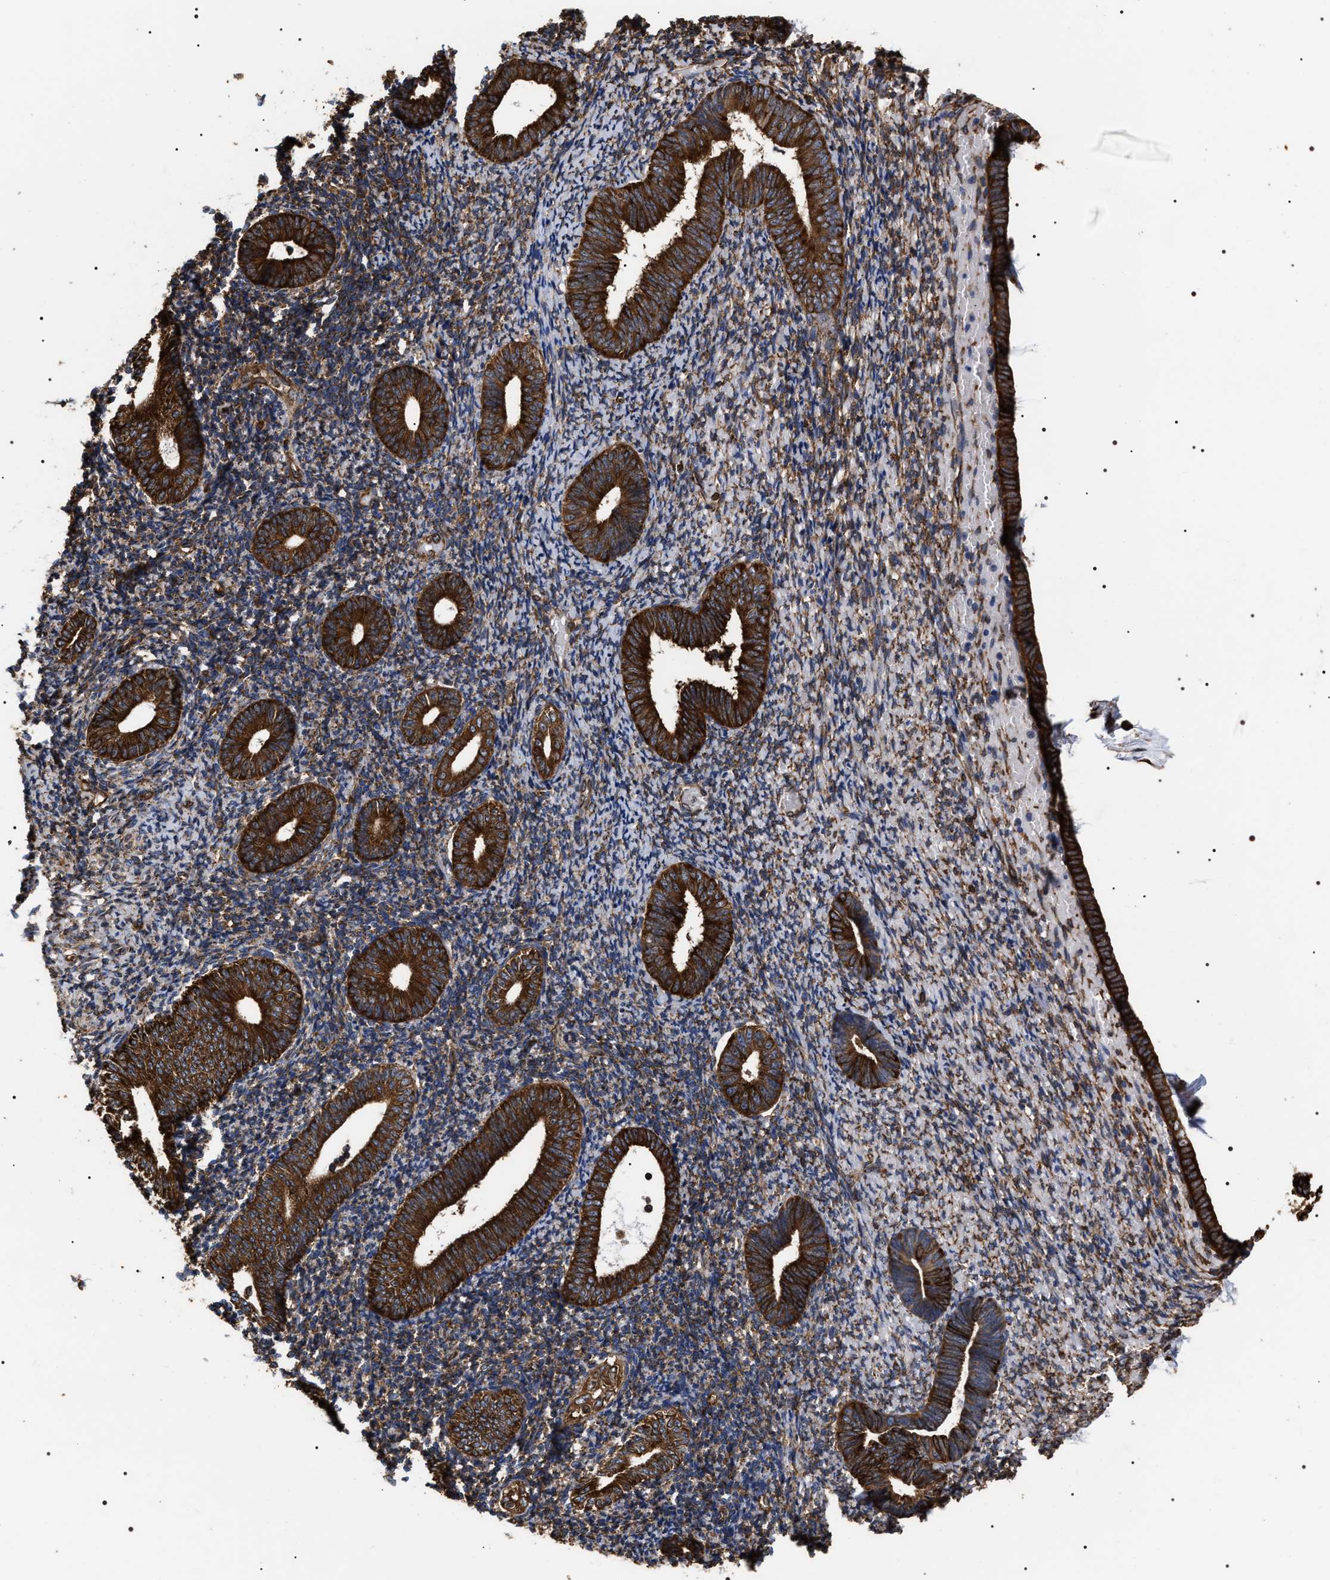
{"staining": {"intensity": "strong", "quantity": "25%-75%", "location": "cytoplasmic/membranous"}, "tissue": "endometrium", "cell_type": "Cells in endometrial stroma", "image_type": "normal", "snomed": [{"axis": "morphology", "description": "Normal tissue, NOS"}, {"axis": "topography", "description": "Endometrium"}], "caption": "Protein staining shows strong cytoplasmic/membranous expression in approximately 25%-75% of cells in endometrial stroma in unremarkable endometrium.", "gene": "SERBP1", "patient": {"sex": "female", "age": 66}}